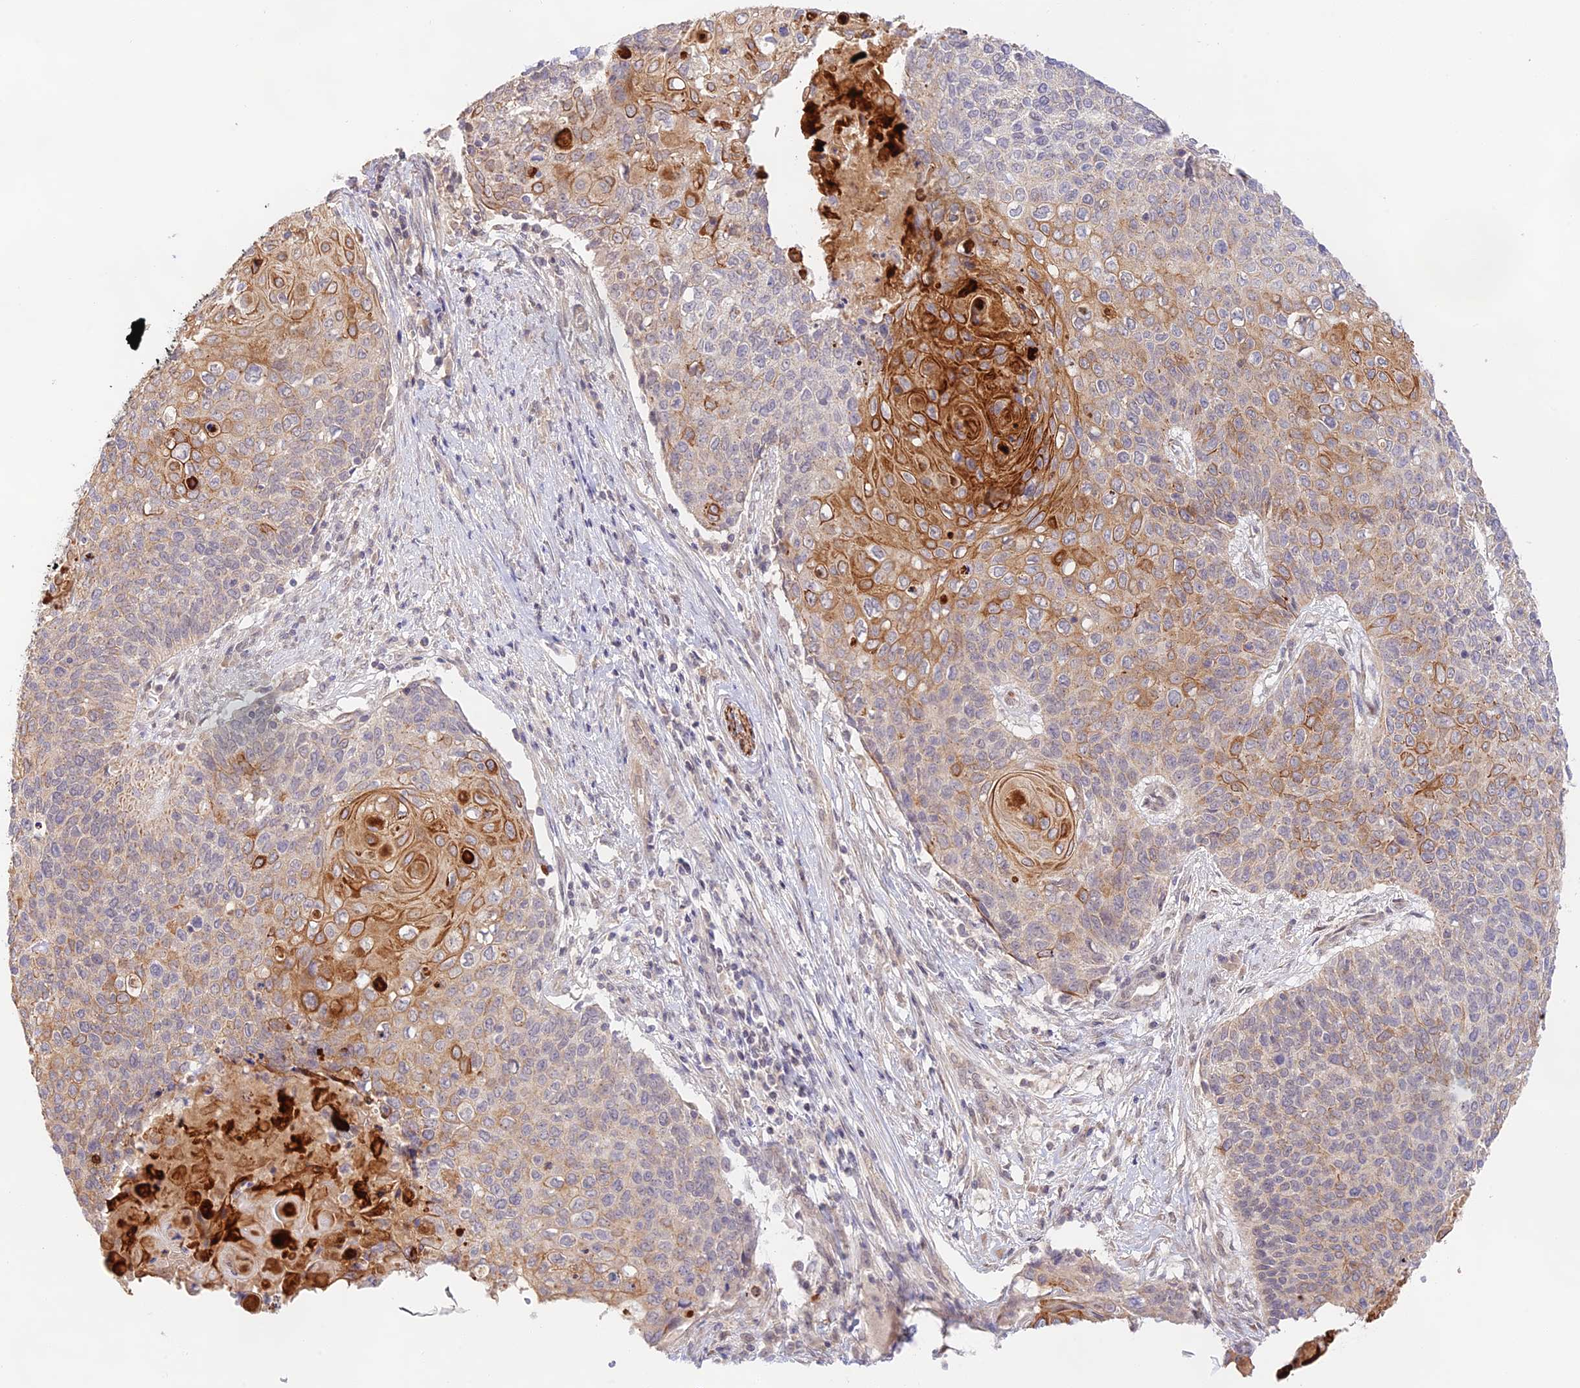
{"staining": {"intensity": "moderate", "quantity": "25%-75%", "location": "cytoplasmic/membranous"}, "tissue": "cervical cancer", "cell_type": "Tumor cells", "image_type": "cancer", "snomed": [{"axis": "morphology", "description": "Squamous cell carcinoma, NOS"}, {"axis": "topography", "description": "Cervix"}], "caption": "Immunohistochemistry staining of squamous cell carcinoma (cervical), which displays medium levels of moderate cytoplasmic/membranous expression in approximately 25%-75% of tumor cells indicating moderate cytoplasmic/membranous protein positivity. The staining was performed using DAB (3,3'-diaminobenzidine) (brown) for protein detection and nuclei were counterstained in hematoxylin (blue).", "gene": "CAMSAP3", "patient": {"sex": "female", "age": 39}}